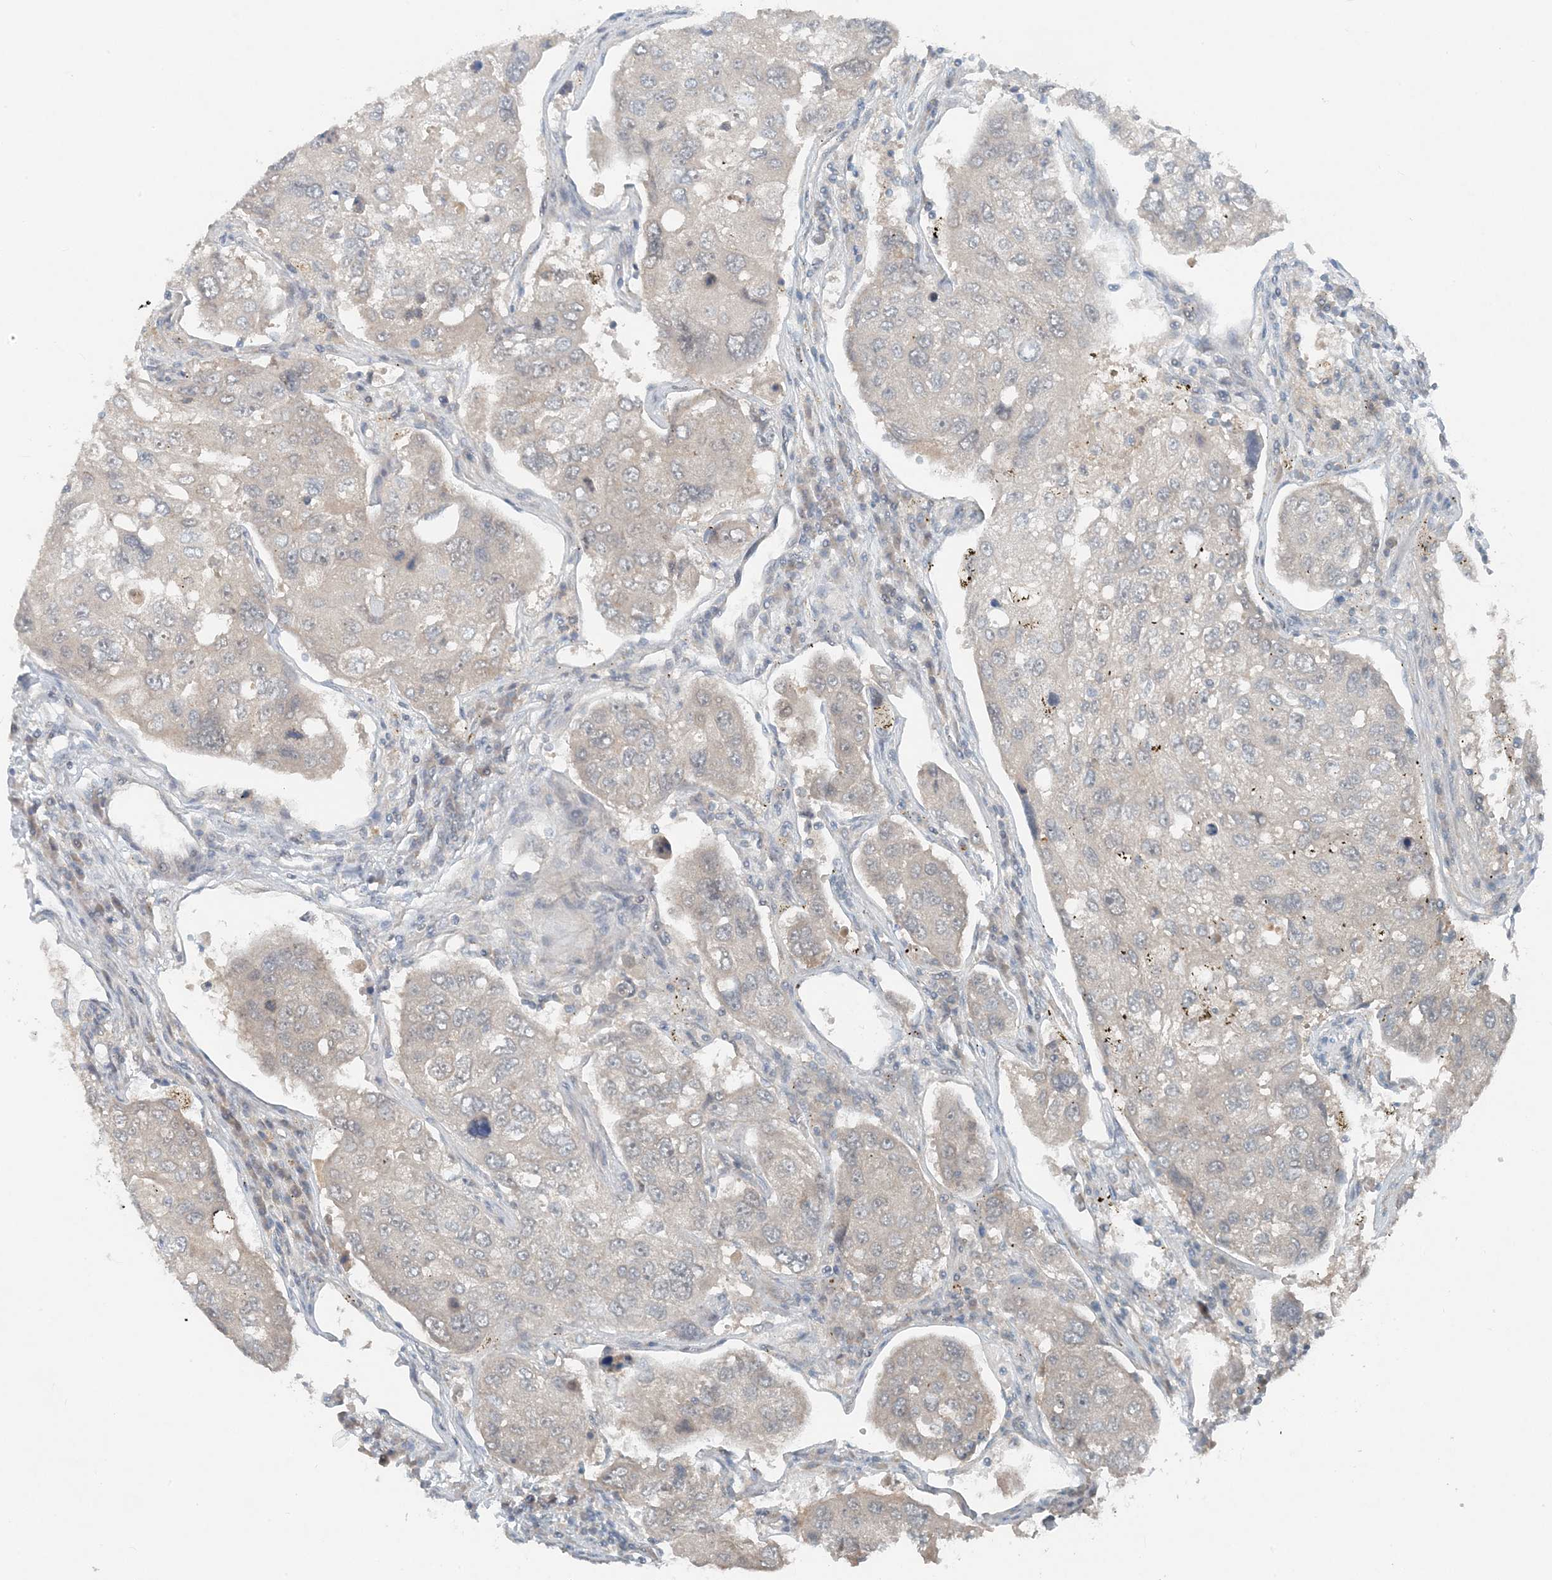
{"staining": {"intensity": "weak", "quantity": "<25%", "location": "cytoplasmic/membranous"}, "tissue": "urothelial cancer", "cell_type": "Tumor cells", "image_type": "cancer", "snomed": [{"axis": "morphology", "description": "Urothelial carcinoma, High grade"}, {"axis": "topography", "description": "Lymph node"}, {"axis": "topography", "description": "Urinary bladder"}], "caption": "Photomicrograph shows no protein staining in tumor cells of urothelial cancer tissue. (Immunohistochemistry, brightfield microscopy, high magnification).", "gene": "MITD1", "patient": {"sex": "male", "age": 51}}